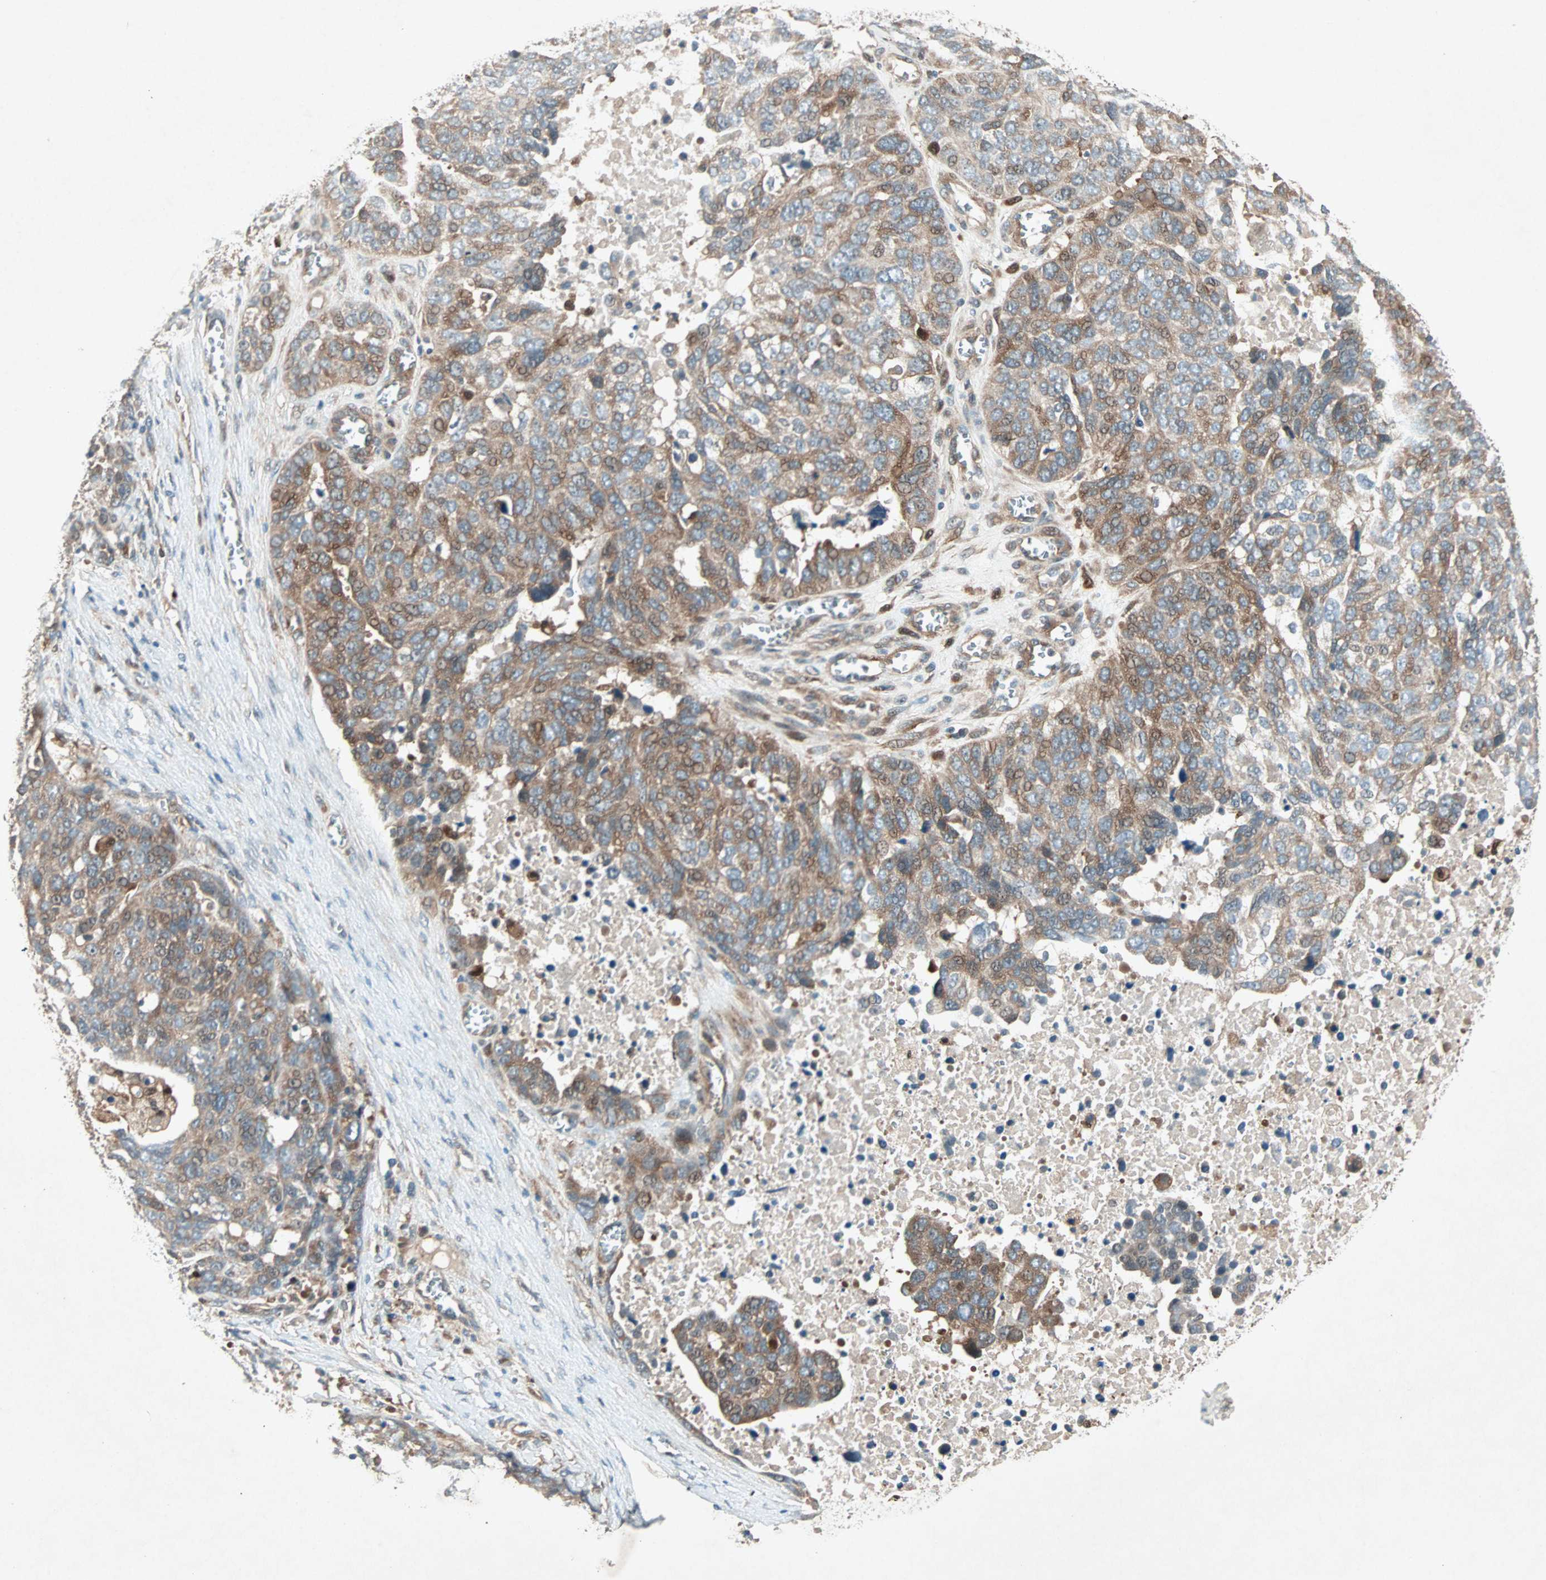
{"staining": {"intensity": "moderate", "quantity": "25%-75%", "location": "cytoplasmic/membranous"}, "tissue": "ovarian cancer", "cell_type": "Tumor cells", "image_type": "cancer", "snomed": [{"axis": "morphology", "description": "Cystadenocarcinoma, serous, NOS"}, {"axis": "topography", "description": "Ovary"}], "caption": "DAB immunohistochemical staining of serous cystadenocarcinoma (ovarian) demonstrates moderate cytoplasmic/membranous protein staining in about 25%-75% of tumor cells. (Brightfield microscopy of DAB IHC at high magnification).", "gene": "SDSL", "patient": {"sex": "female", "age": 44}}